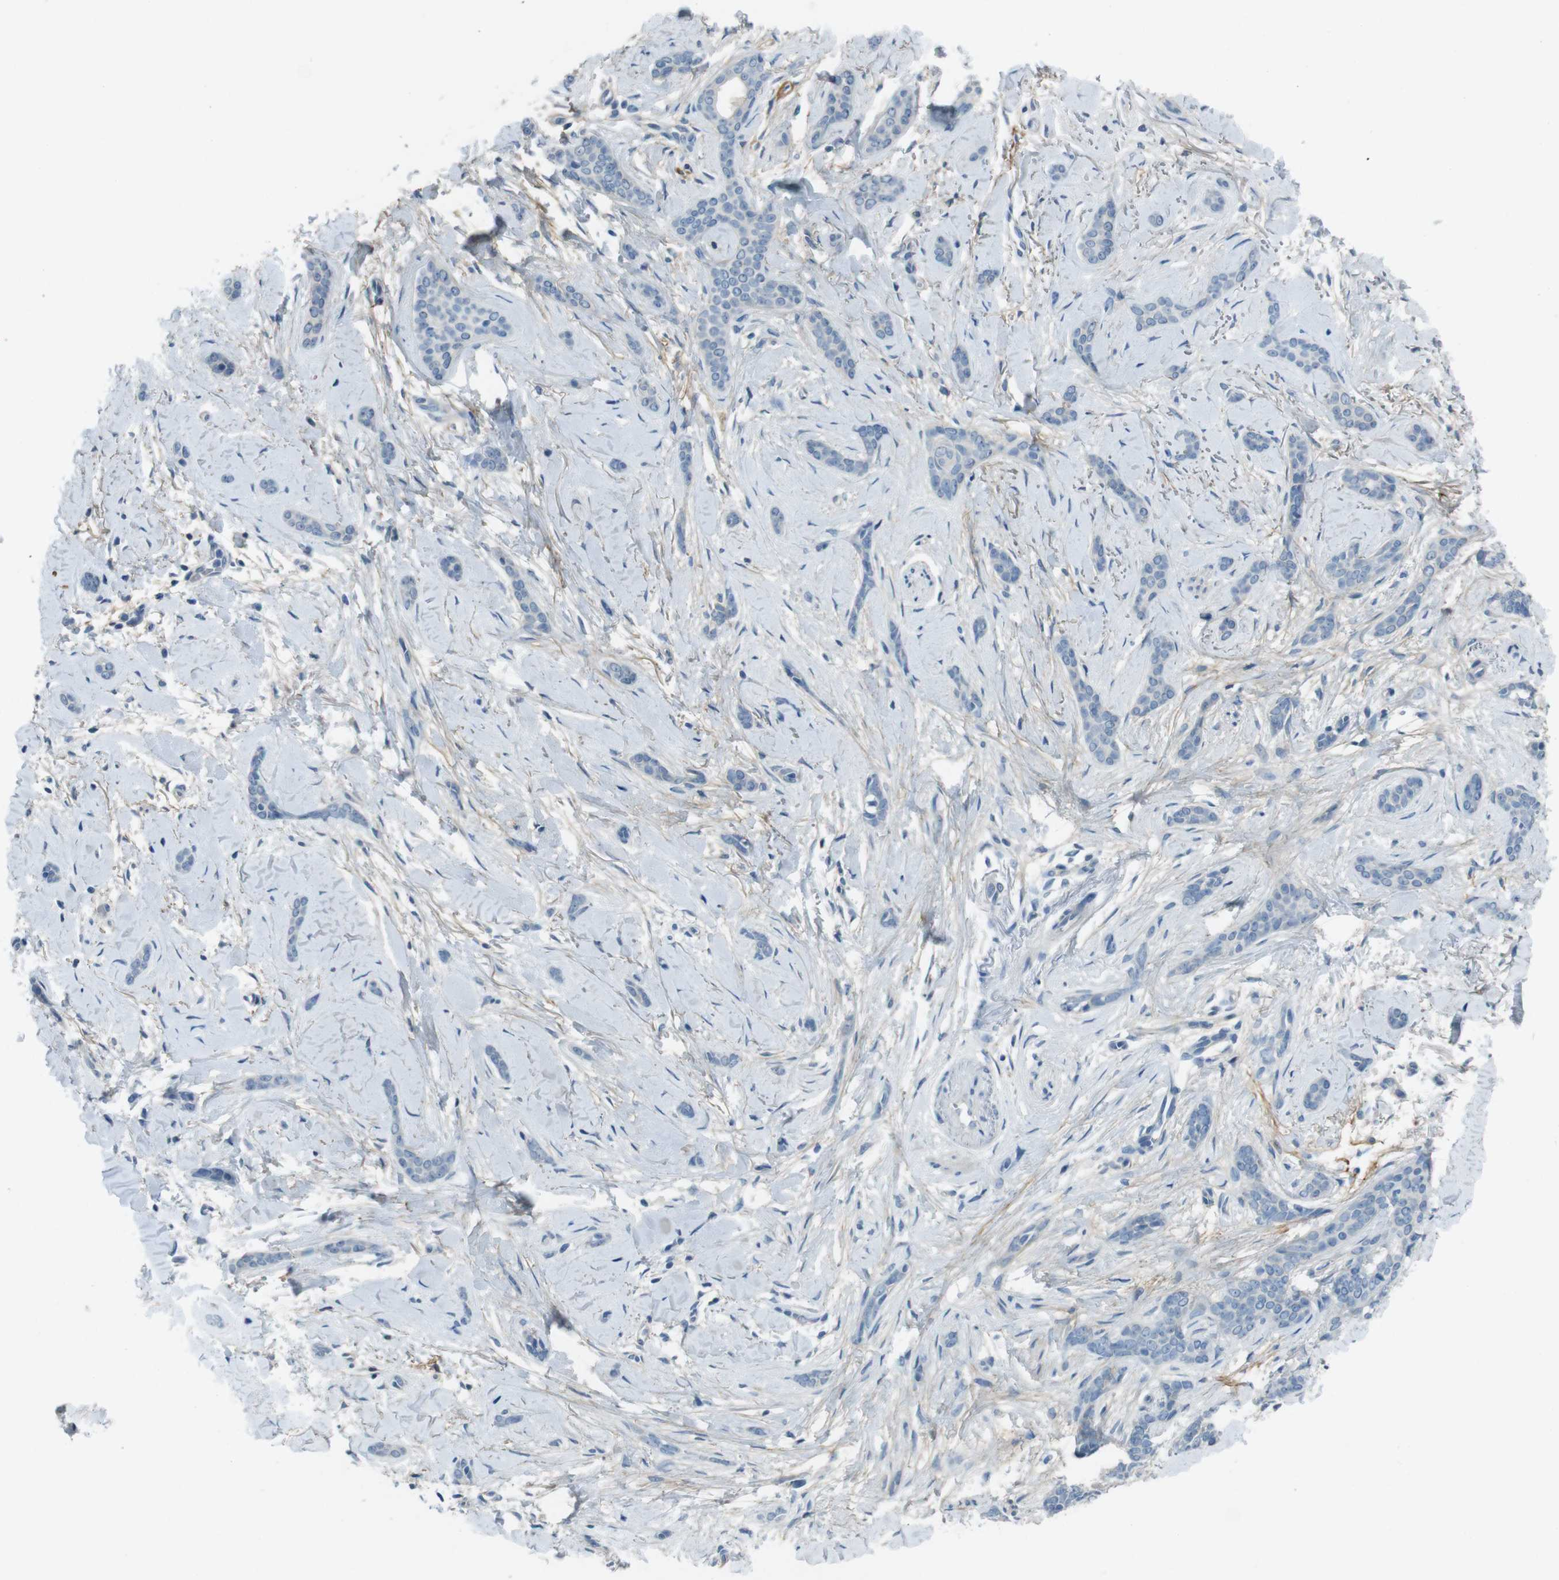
{"staining": {"intensity": "negative", "quantity": "none", "location": "none"}, "tissue": "skin cancer", "cell_type": "Tumor cells", "image_type": "cancer", "snomed": [{"axis": "morphology", "description": "Basal cell carcinoma"}, {"axis": "morphology", "description": "Adnexal tumor, benign"}, {"axis": "topography", "description": "Skin"}], "caption": "A micrograph of human skin benign adnexal tumor is negative for staining in tumor cells.", "gene": "ENTPD7", "patient": {"sex": "female", "age": 42}}